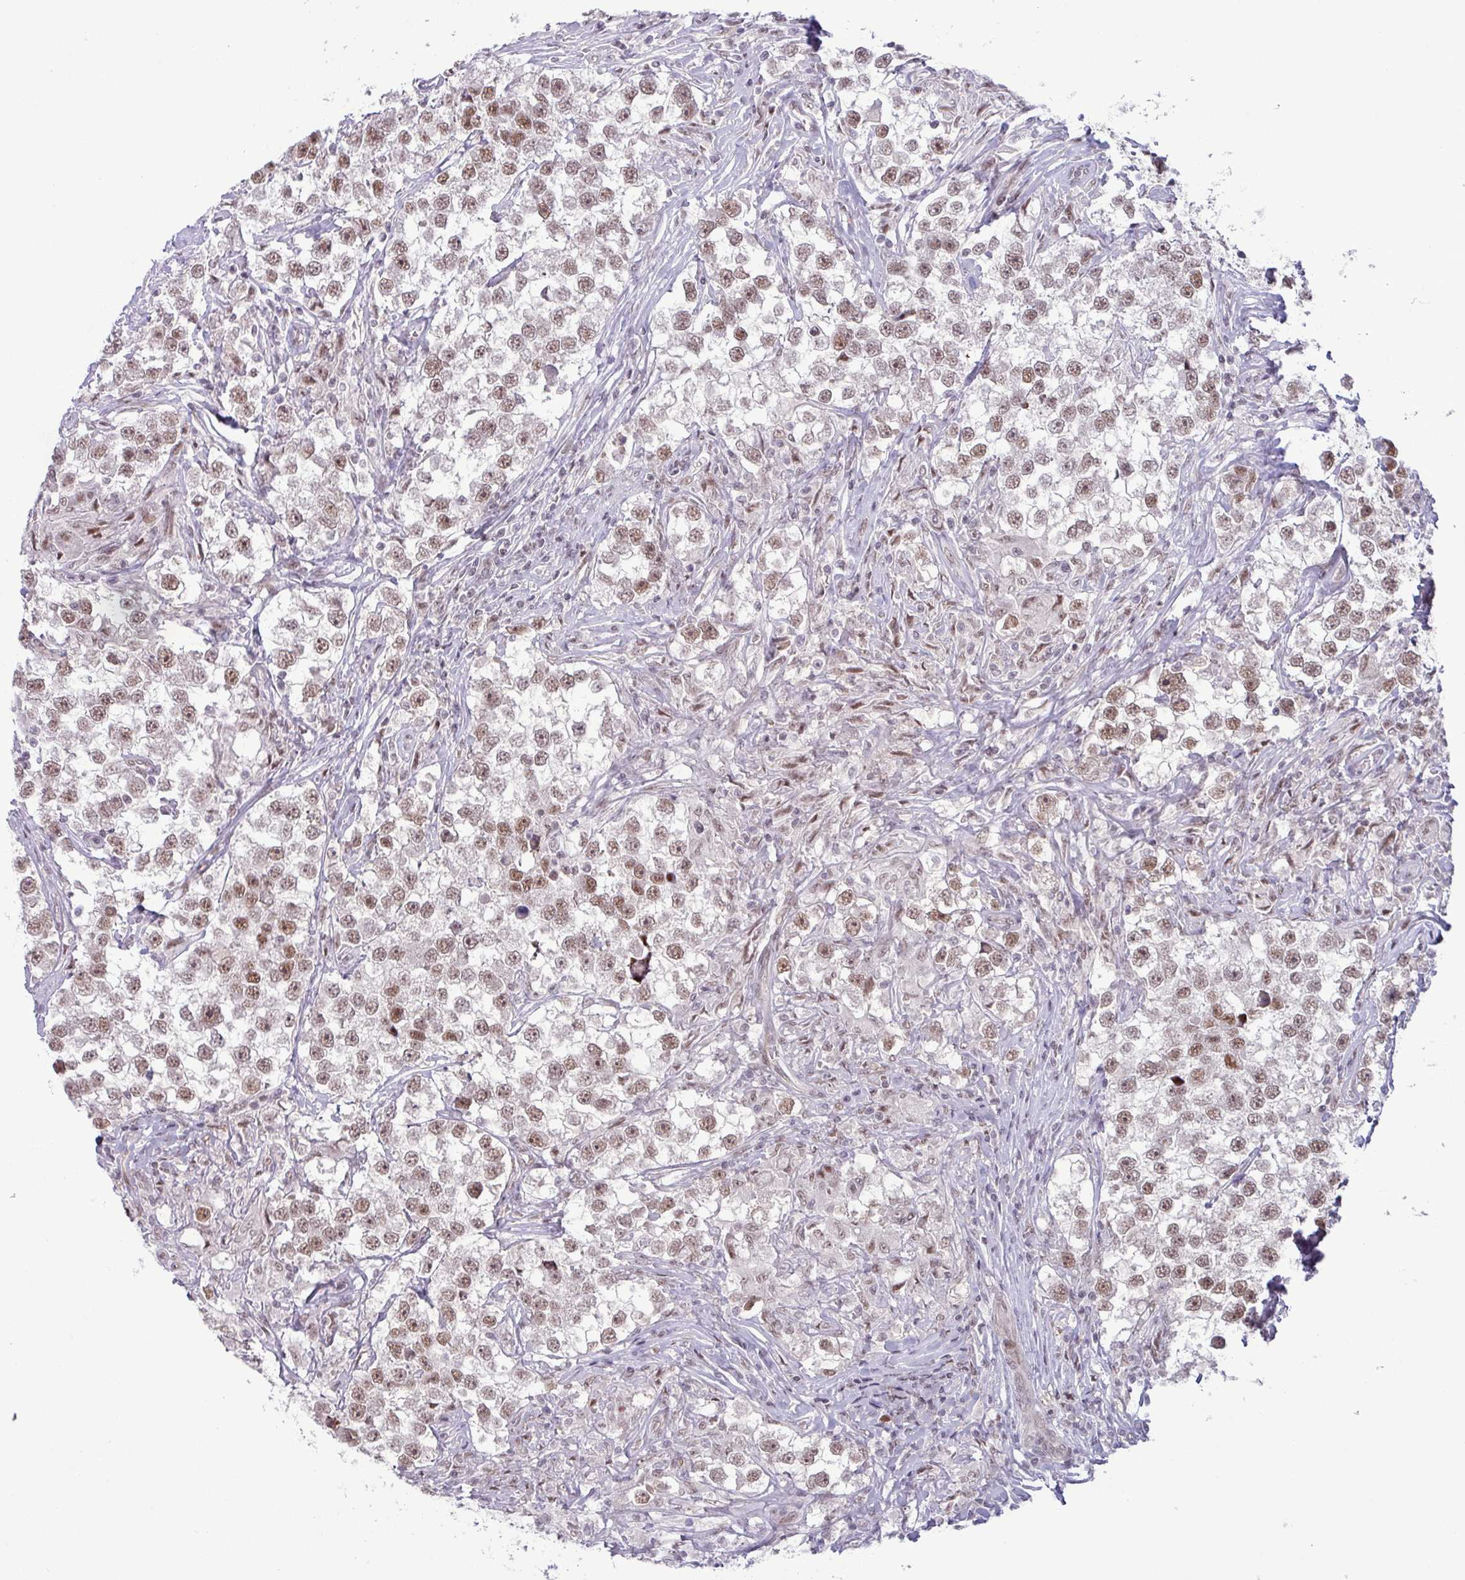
{"staining": {"intensity": "moderate", "quantity": ">75%", "location": "nuclear"}, "tissue": "testis cancer", "cell_type": "Tumor cells", "image_type": "cancer", "snomed": [{"axis": "morphology", "description": "Seminoma, NOS"}, {"axis": "topography", "description": "Testis"}], "caption": "Testis cancer (seminoma) stained for a protein (brown) displays moderate nuclear positive expression in about >75% of tumor cells.", "gene": "PTPN20", "patient": {"sex": "male", "age": 46}}